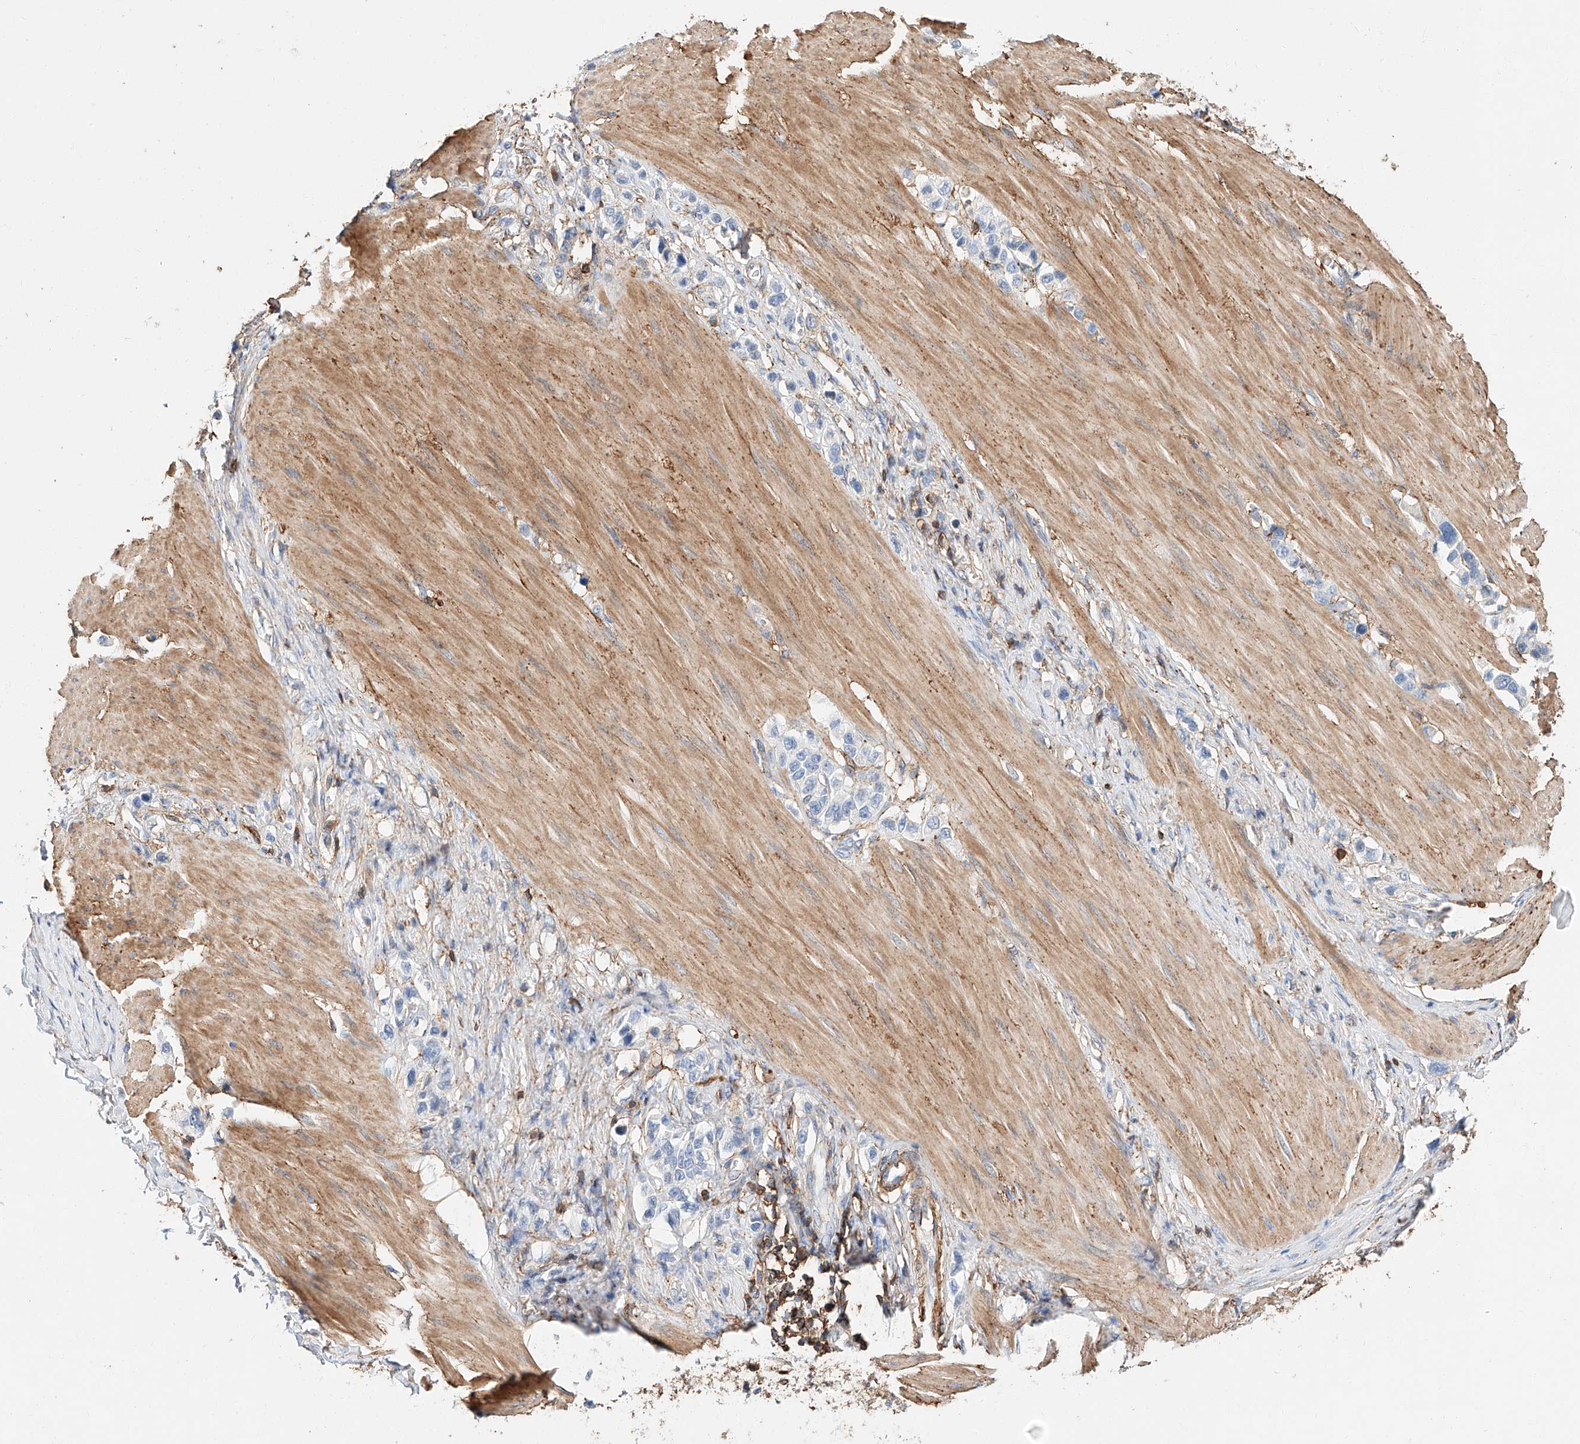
{"staining": {"intensity": "negative", "quantity": "none", "location": "none"}, "tissue": "stomach cancer", "cell_type": "Tumor cells", "image_type": "cancer", "snomed": [{"axis": "morphology", "description": "Adenocarcinoma, NOS"}, {"axis": "topography", "description": "Stomach"}], "caption": "Immunohistochemistry of human stomach cancer (adenocarcinoma) exhibits no positivity in tumor cells.", "gene": "WFS1", "patient": {"sex": "female", "age": 65}}